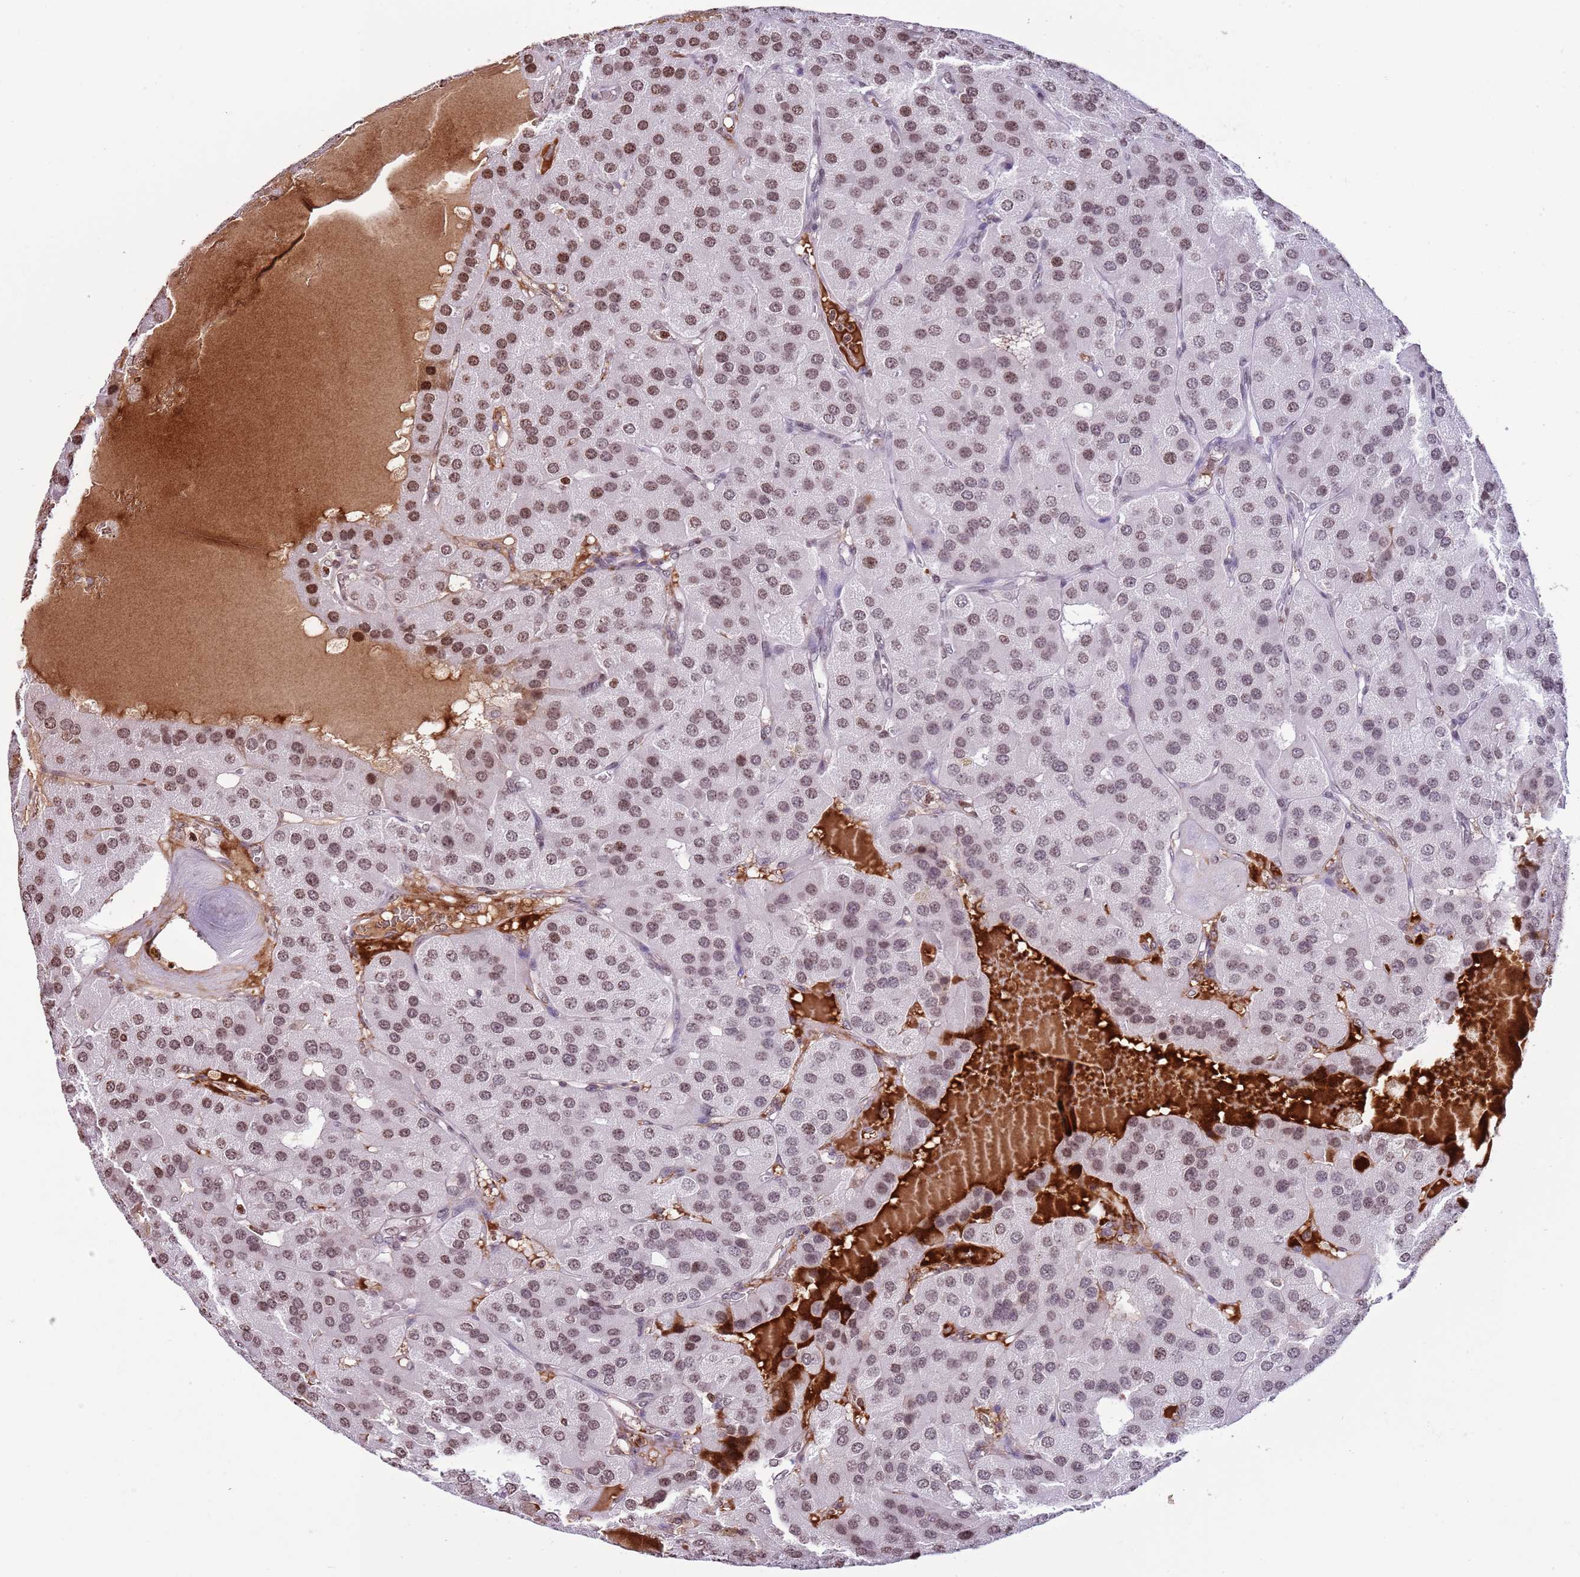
{"staining": {"intensity": "moderate", "quantity": ">75%", "location": "nuclear"}, "tissue": "parathyroid gland", "cell_type": "Glandular cells", "image_type": "normal", "snomed": [{"axis": "morphology", "description": "Normal tissue, NOS"}, {"axis": "morphology", "description": "Adenoma, NOS"}, {"axis": "topography", "description": "Parathyroid gland"}], "caption": "Human parathyroid gland stained with a brown dye reveals moderate nuclear positive expression in approximately >75% of glandular cells.", "gene": "KPNA3", "patient": {"sex": "female", "age": 86}}